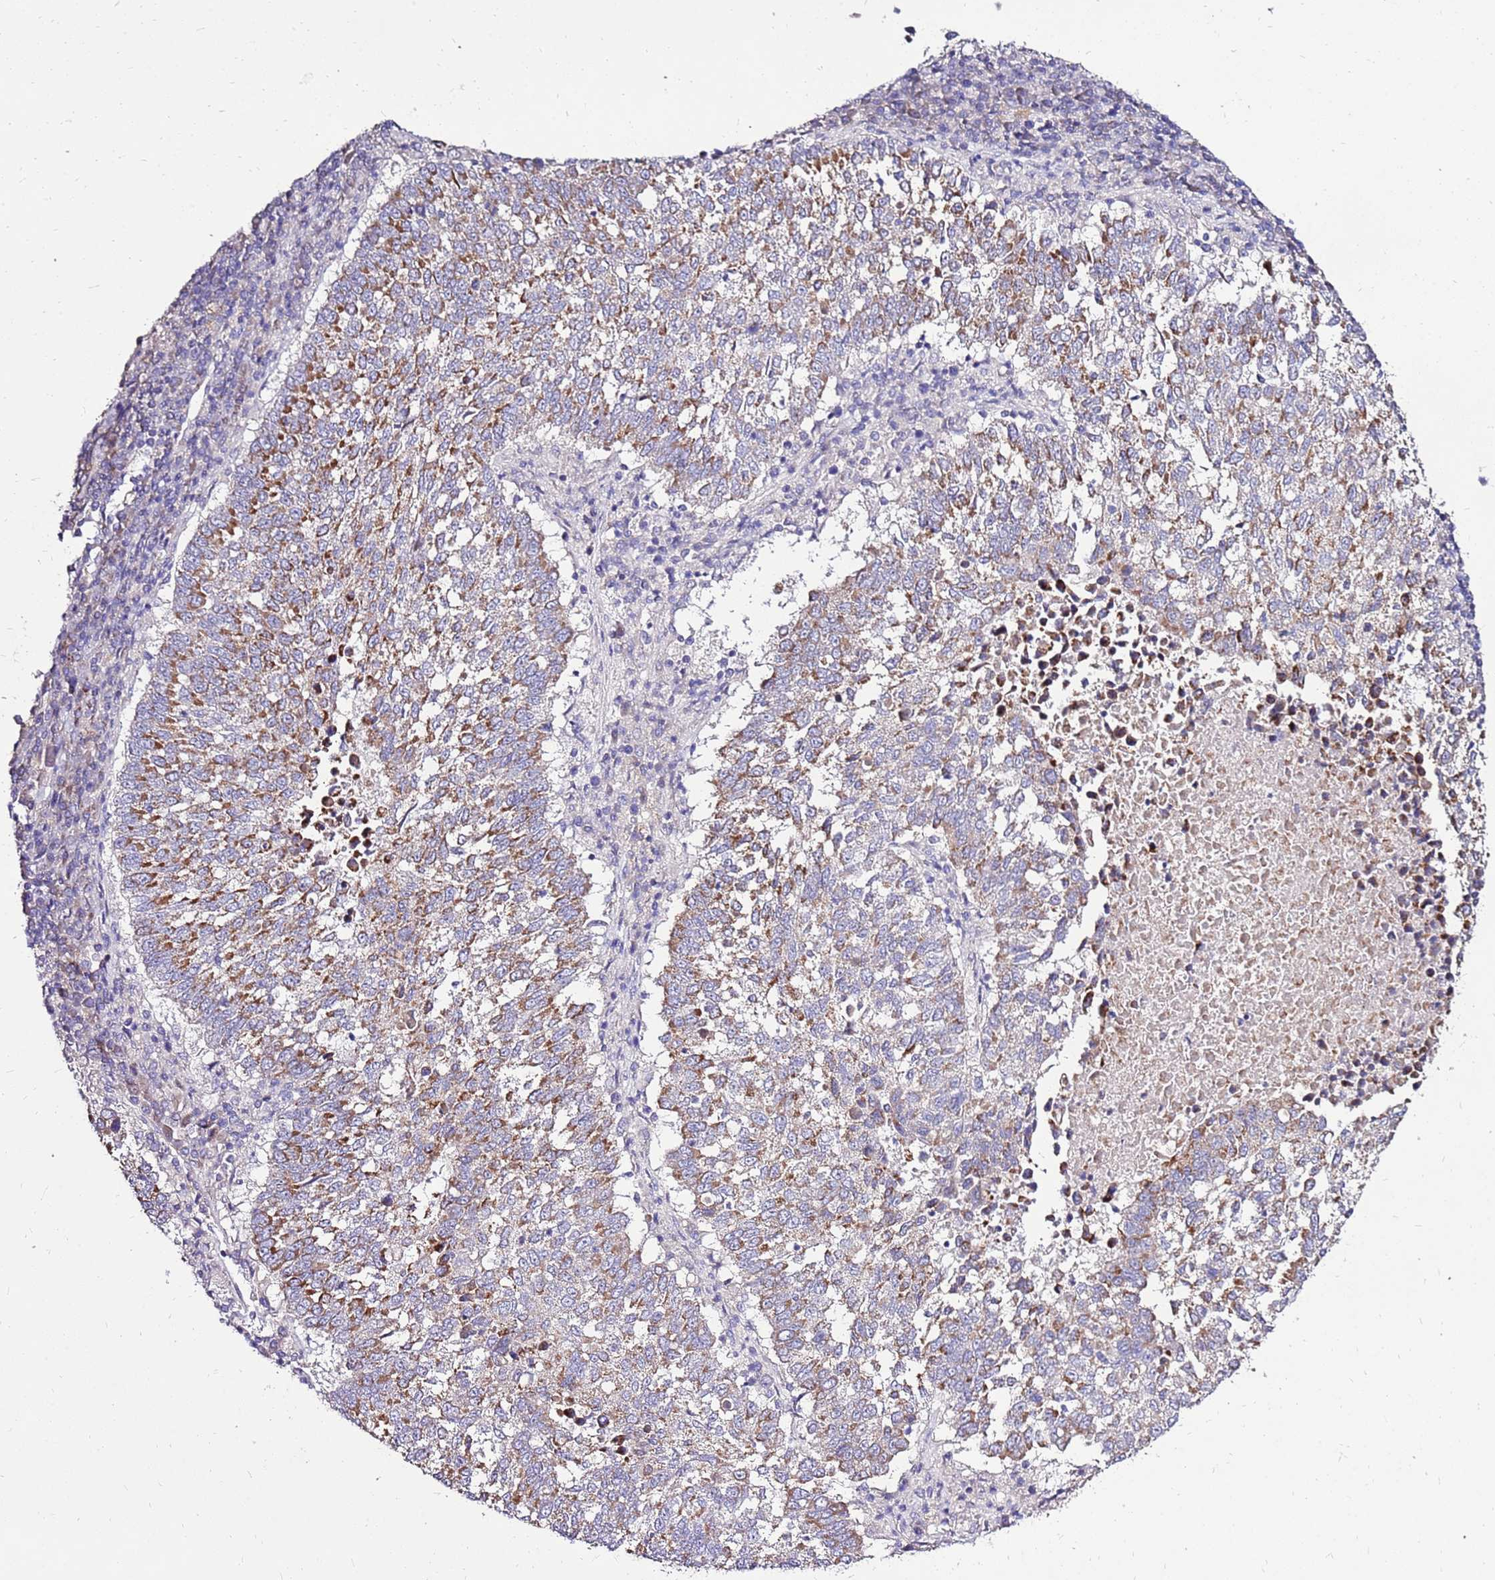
{"staining": {"intensity": "moderate", "quantity": ">75%", "location": "cytoplasmic/membranous"}, "tissue": "lung cancer", "cell_type": "Tumor cells", "image_type": "cancer", "snomed": [{"axis": "morphology", "description": "Squamous cell carcinoma, NOS"}, {"axis": "topography", "description": "Lung"}], "caption": "Immunohistochemical staining of lung cancer displays medium levels of moderate cytoplasmic/membranous positivity in approximately >75% of tumor cells.", "gene": "TMEM106C", "patient": {"sex": "male", "age": 73}}